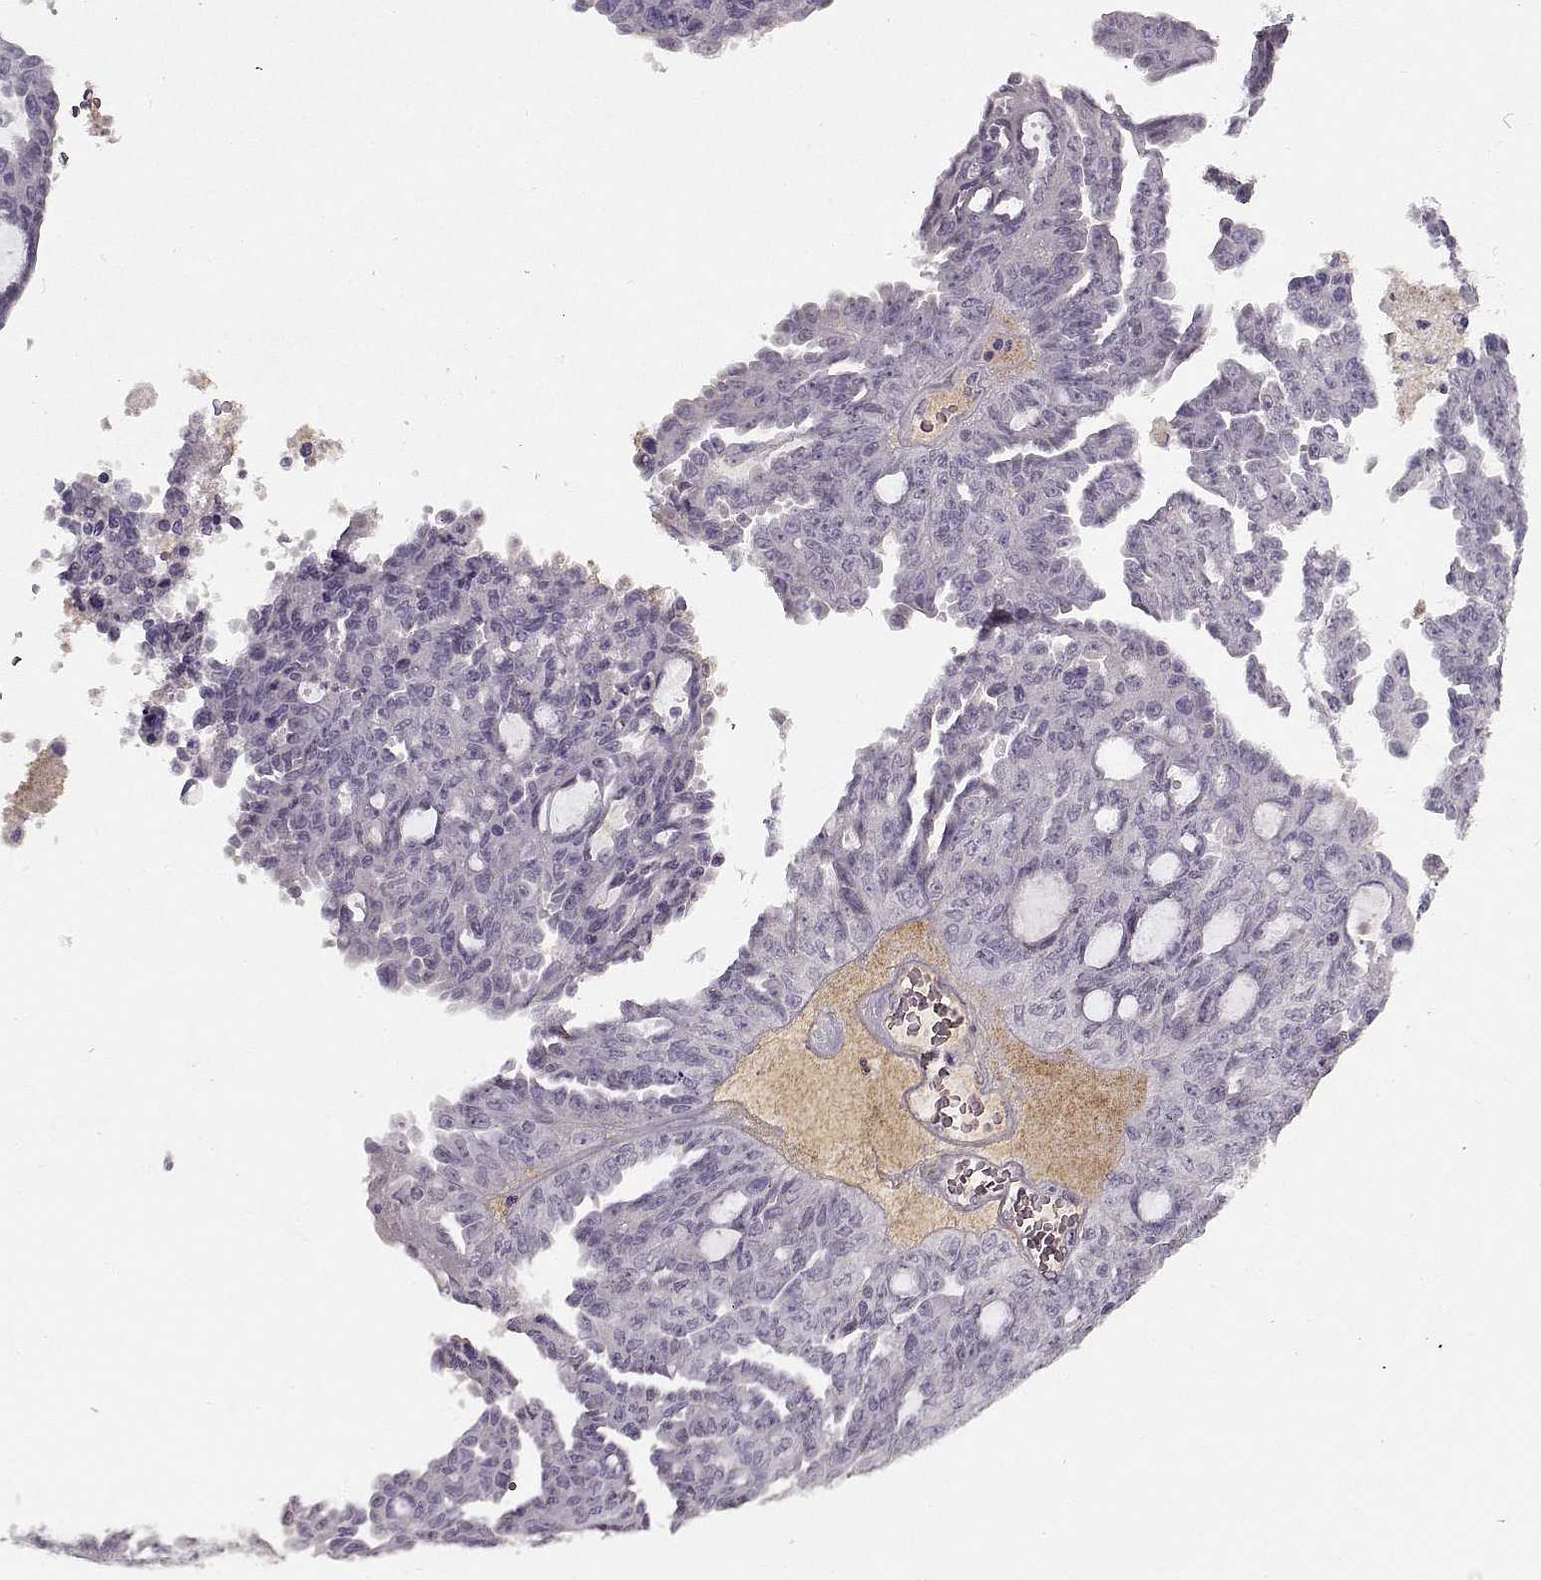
{"staining": {"intensity": "negative", "quantity": "none", "location": "none"}, "tissue": "ovarian cancer", "cell_type": "Tumor cells", "image_type": "cancer", "snomed": [{"axis": "morphology", "description": "Cystadenocarcinoma, serous, NOS"}, {"axis": "topography", "description": "Ovary"}], "caption": "DAB (3,3'-diaminobenzidine) immunohistochemical staining of human ovarian serous cystadenocarcinoma shows no significant expression in tumor cells.", "gene": "LUM", "patient": {"sex": "female", "age": 71}}